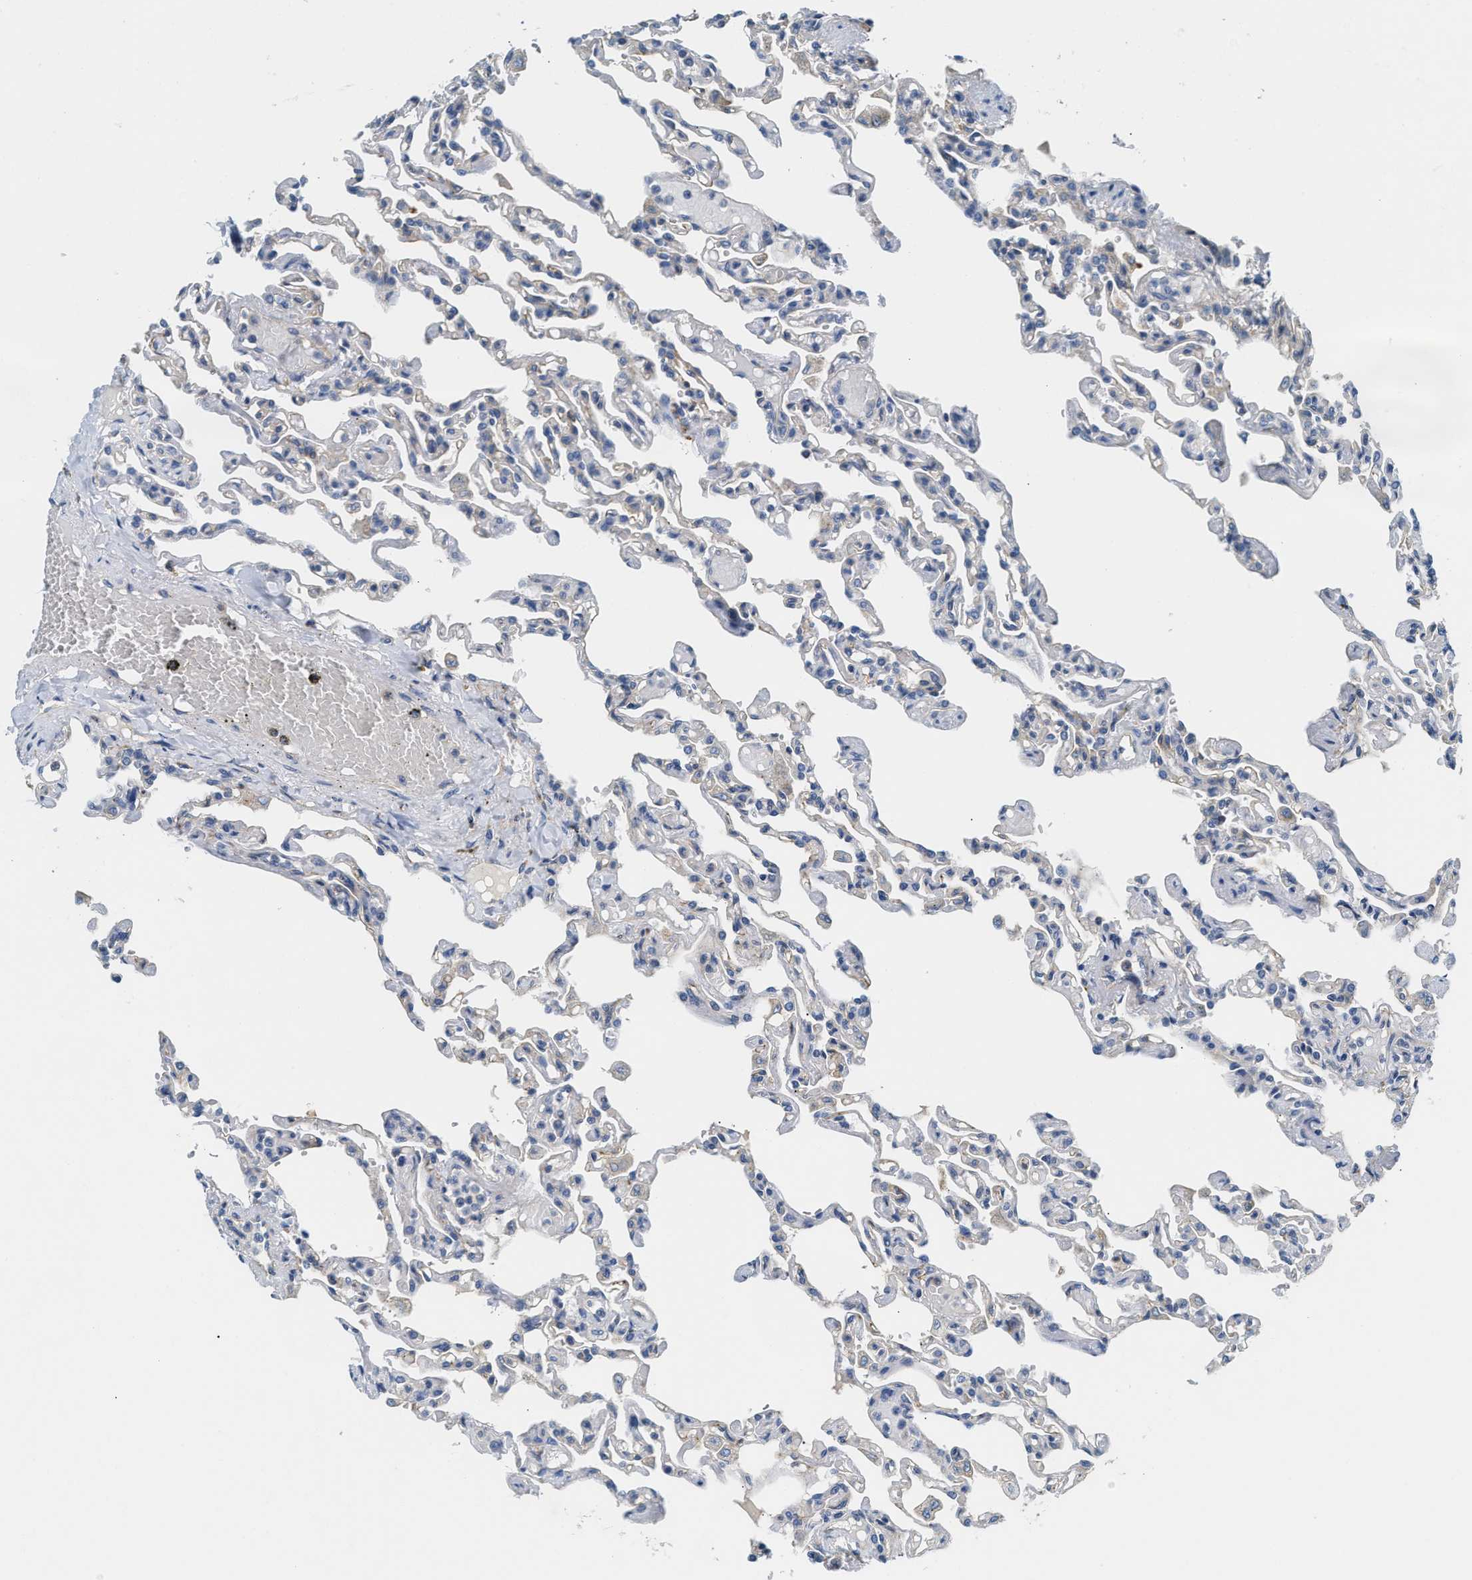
{"staining": {"intensity": "moderate", "quantity": "<25%", "location": "cytoplasmic/membranous"}, "tissue": "lung", "cell_type": "Alveolar cells", "image_type": "normal", "snomed": [{"axis": "morphology", "description": "Normal tissue, NOS"}, {"axis": "topography", "description": "Lung"}], "caption": "Alveolar cells exhibit moderate cytoplasmic/membranous staining in about <25% of cells in benign lung. The staining was performed using DAB, with brown indicating positive protein expression. Nuclei are stained blue with hematoxylin.", "gene": "NSUN7", "patient": {"sex": "male", "age": 21}}